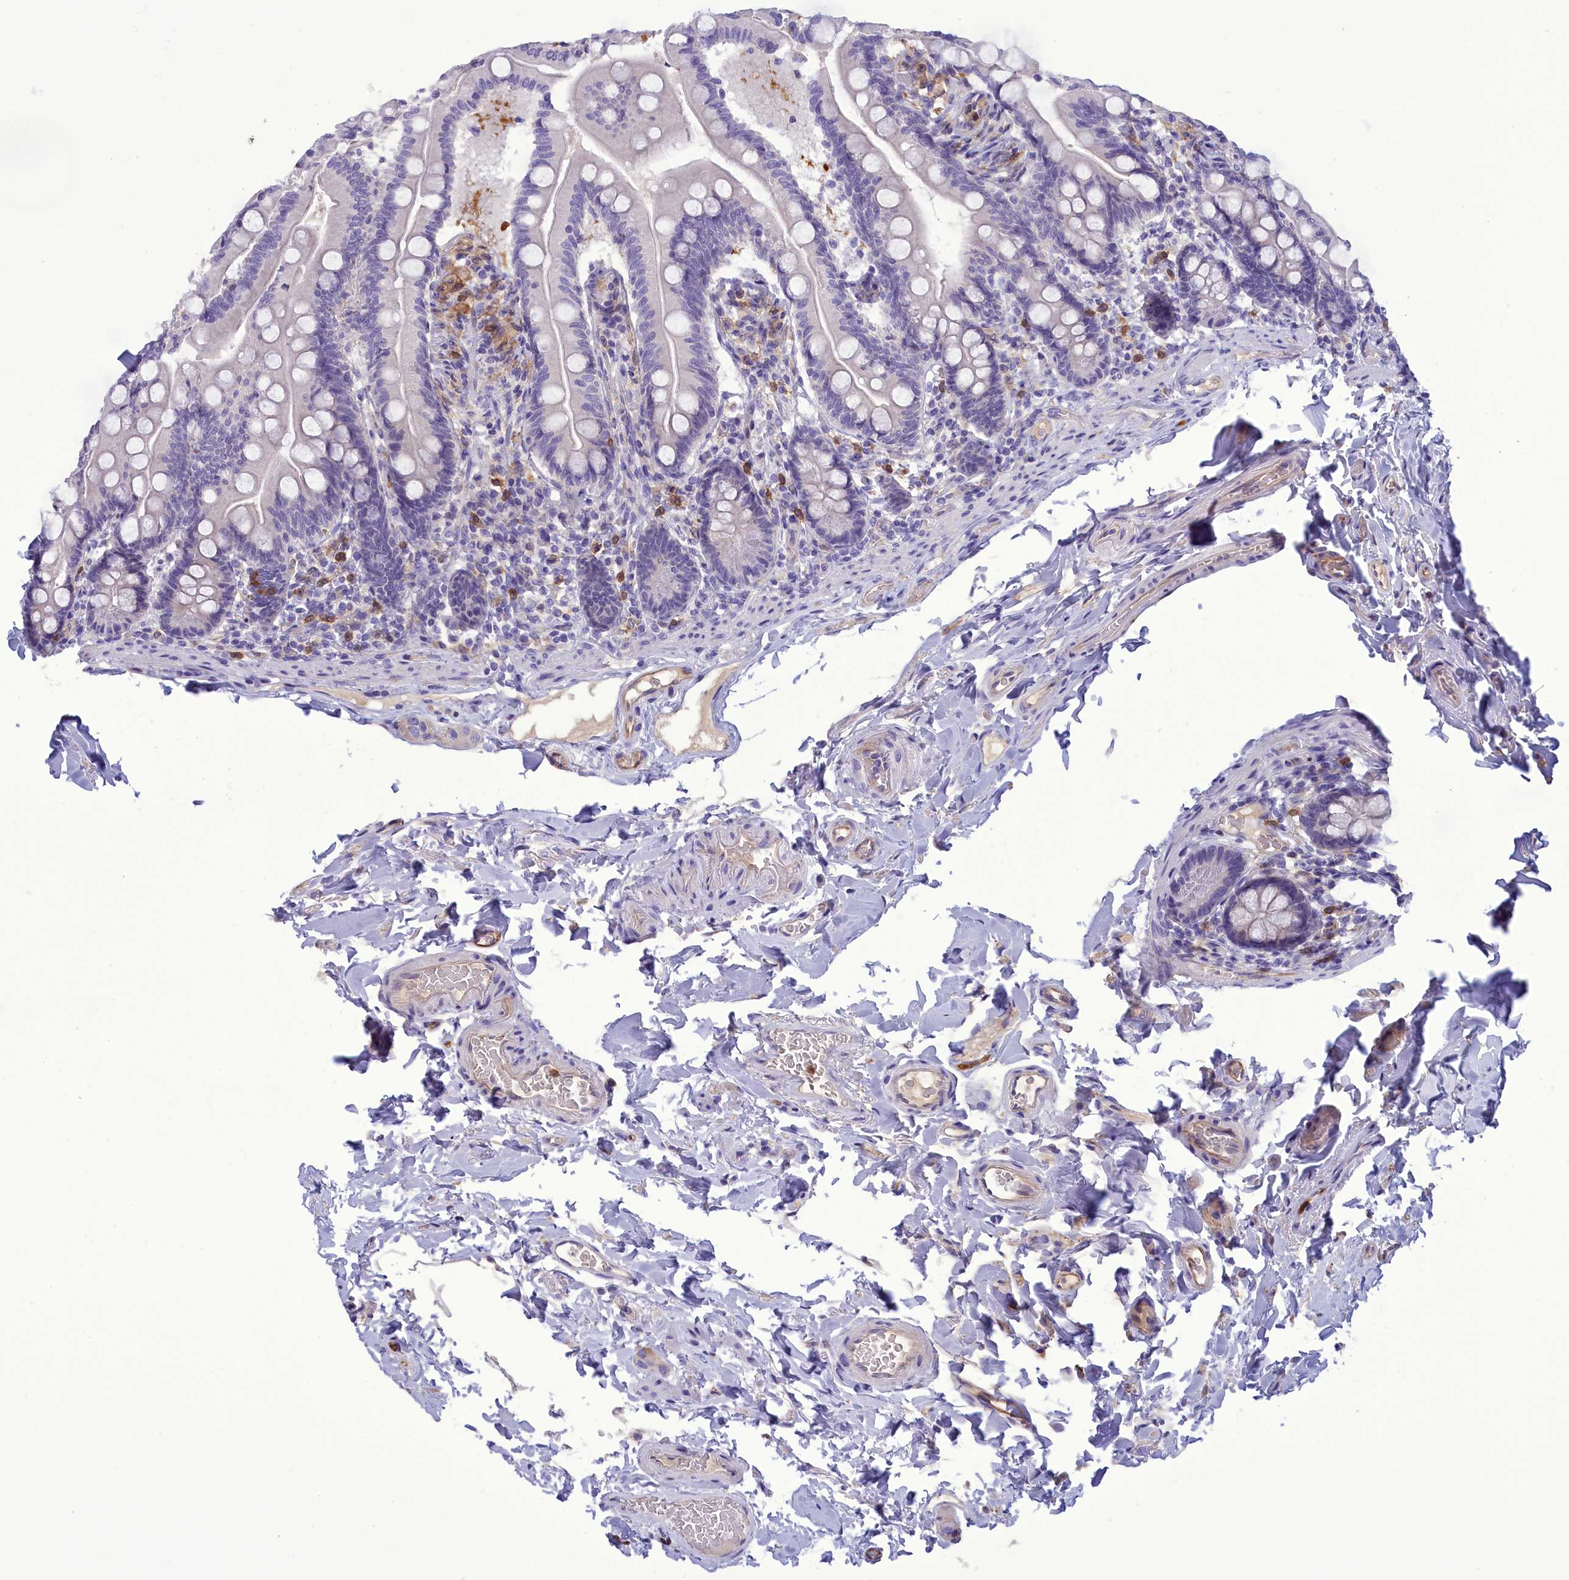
{"staining": {"intensity": "negative", "quantity": "none", "location": "none"}, "tissue": "small intestine", "cell_type": "Glandular cells", "image_type": "normal", "snomed": [{"axis": "morphology", "description": "Normal tissue, NOS"}, {"axis": "topography", "description": "Small intestine"}], "caption": "The micrograph demonstrates no significant staining in glandular cells of small intestine.", "gene": "FAM149B1", "patient": {"sex": "female", "age": 64}}